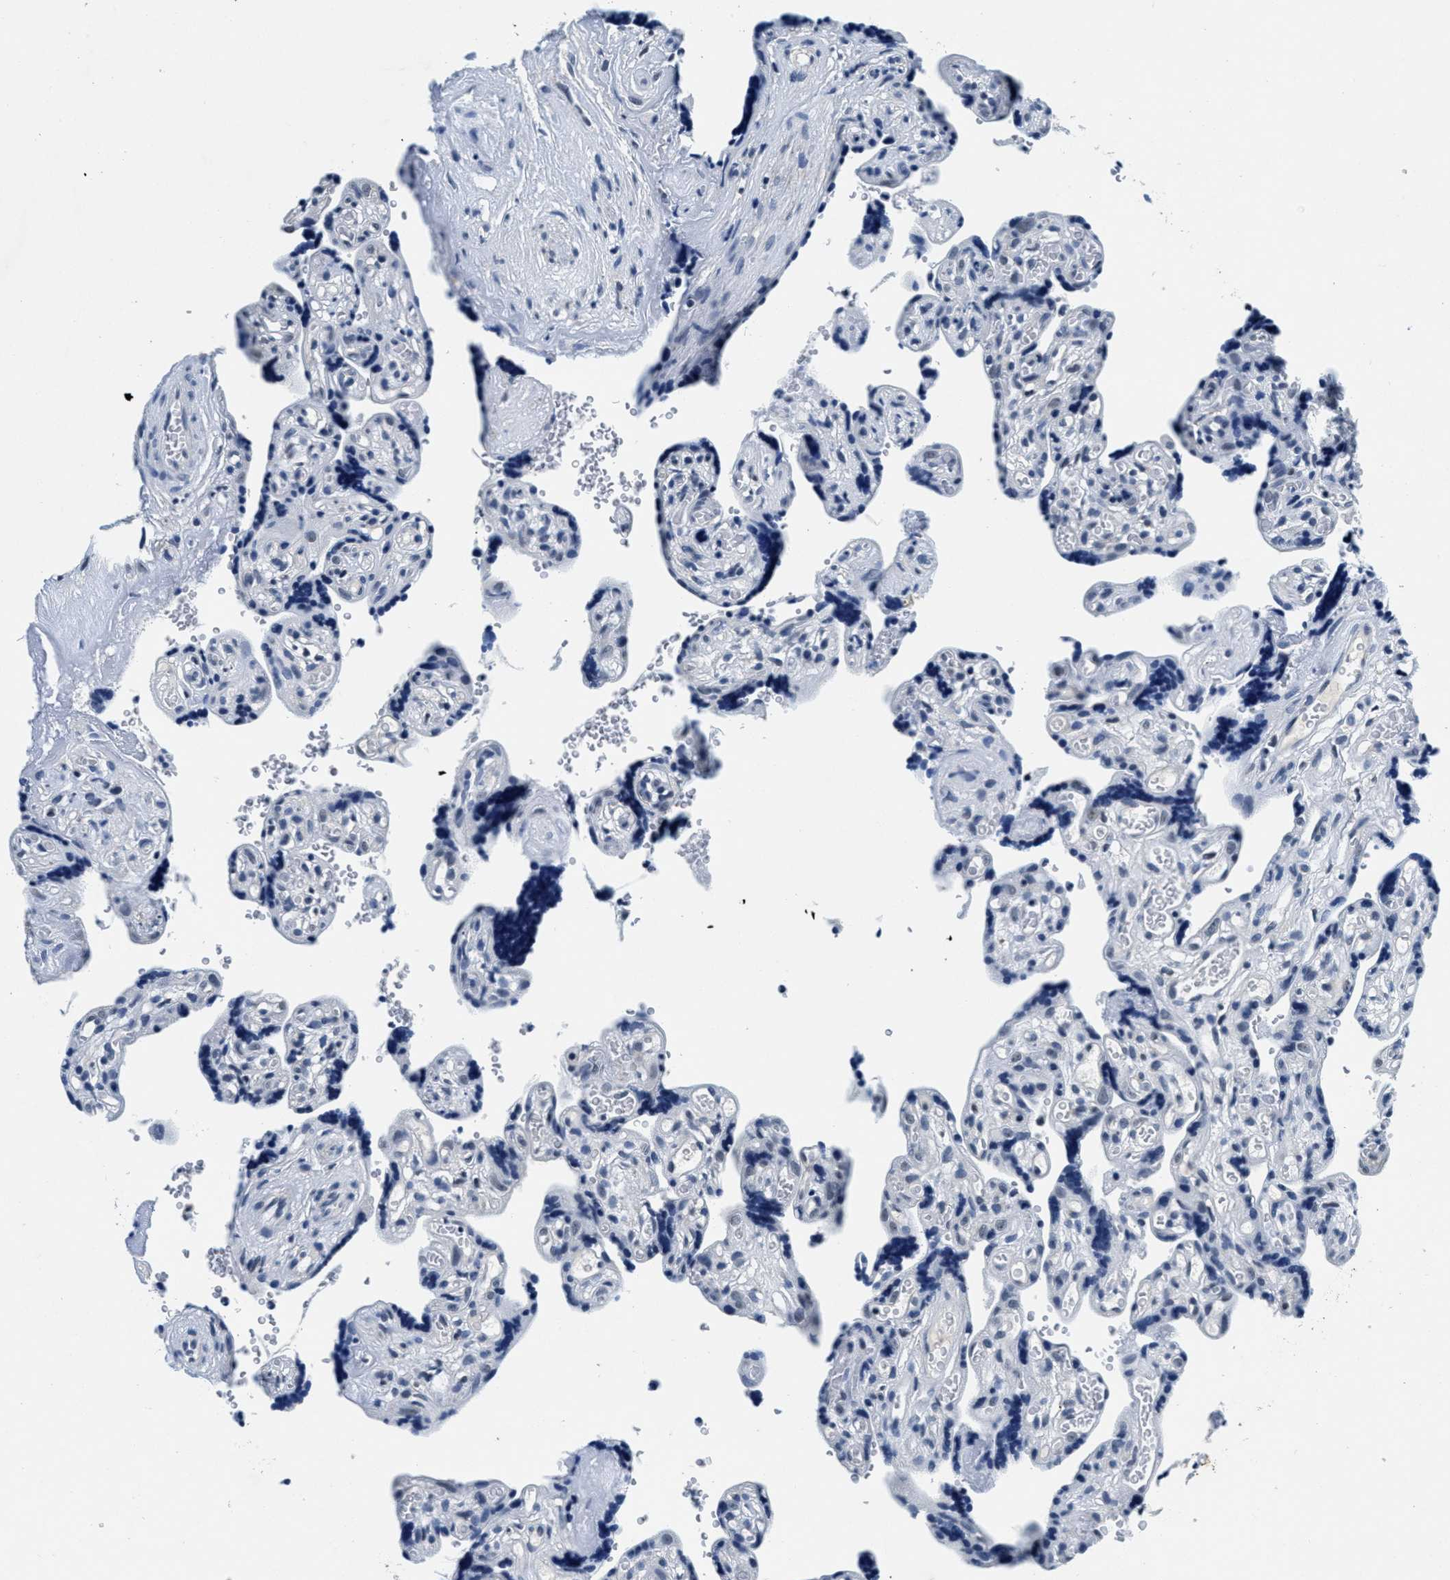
{"staining": {"intensity": "weak", "quantity": "25%-75%", "location": "nuclear"}, "tissue": "placenta", "cell_type": "Decidual cells", "image_type": "normal", "snomed": [{"axis": "morphology", "description": "Normal tissue, NOS"}, {"axis": "topography", "description": "Placenta"}], "caption": "DAB (3,3'-diaminobenzidine) immunohistochemical staining of normal human placenta displays weak nuclear protein expression in about 25%-75% of decidual cells. (IHC, brightfield microscopy, high magnification).", "gene": "HS3ST2", "patient": {"sex": "female", "age": 30}}